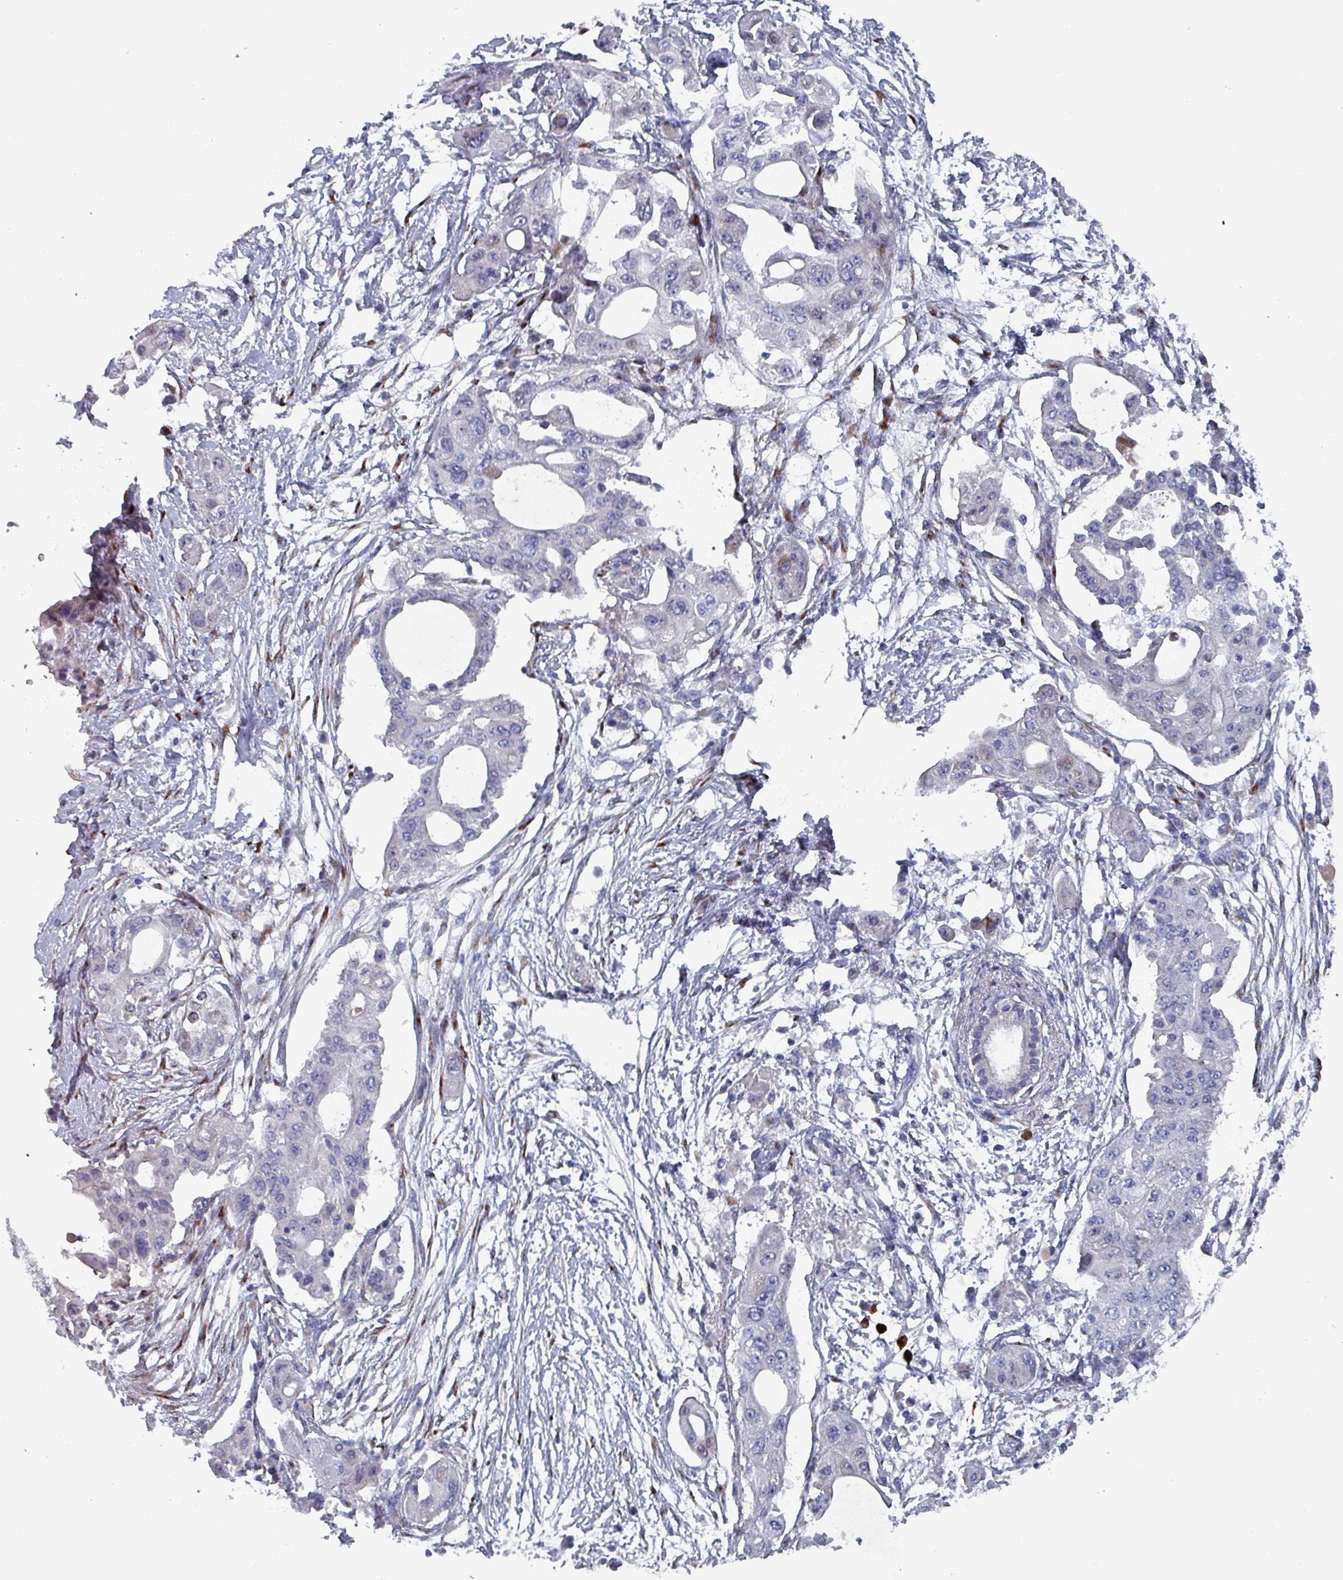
{"staining": {"intensity": "negative", "quantity": "none", "location": "none"}, "tissue": "pancreatic cancer", "cell_type": "Tumor cells", "image_type": "cancer", "snomed": [{"axis": "morphology", "description": "Adenocarcinoma, NOS"}, {"axis": "topography", "description": "Pancreas"}], "caption": "DAB (3,3'-diaminobenzidine) immunohistochemical staining of pancreatic cancer reveals no significant staining in tumor cells.", "gene": "DRD5", "patient": {"sex": "male", "age": 68}}